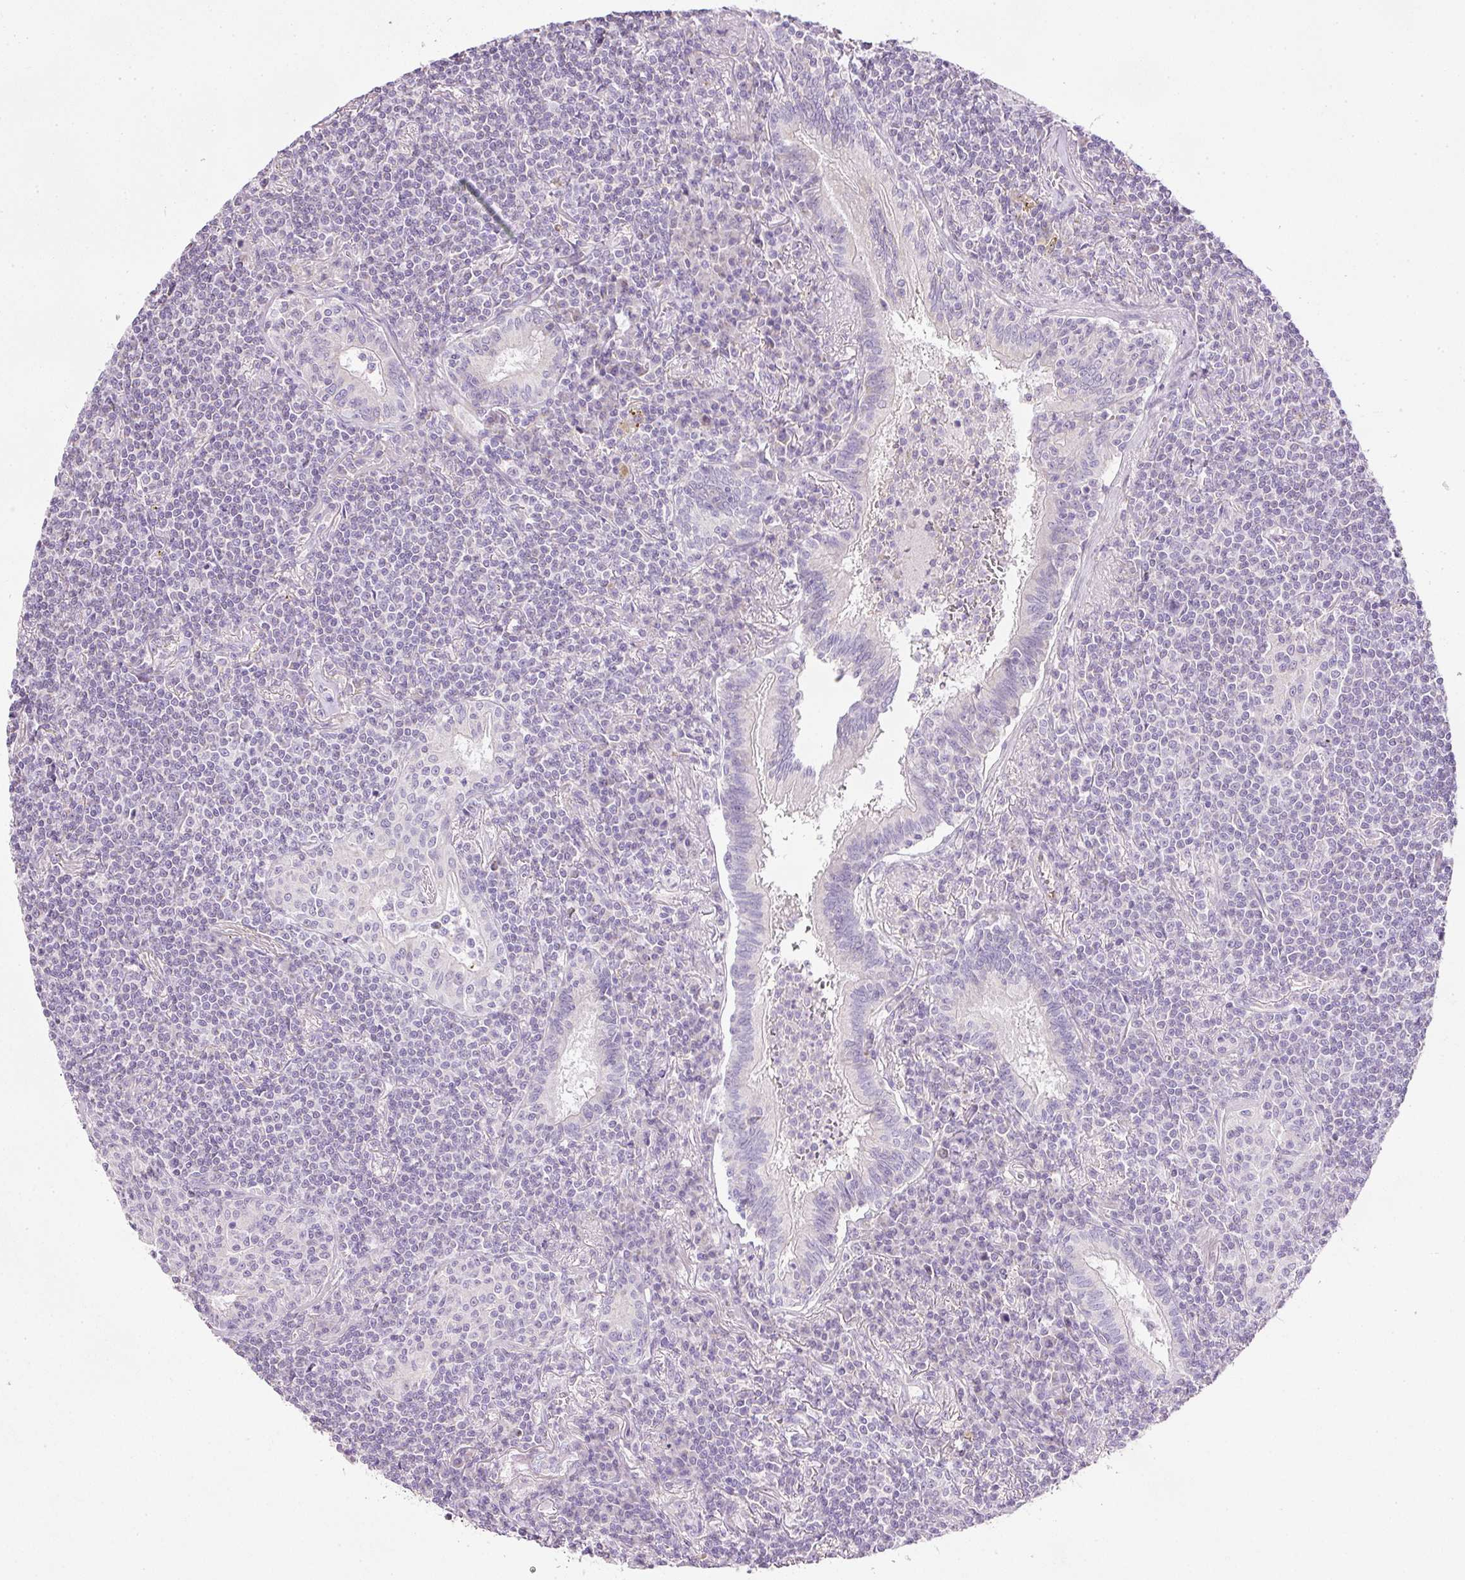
{"staining": {"intensity": "negative", "quantity": "none", "location": "none"}, "tissue": "lymphoma", "cell_type": "Tumor cells", "image_type": "cancer", "snomed": [{"axis": "morphology", "description": "Malignant lymphoma, non-Hodgkin's type, Low grade"}, {"axis": "topography", "description": "Lung"}], "caption": "Immunohistochemistry histopathology image of low-grade malignant lymphoma, non-Hodgkin's type stained for a protein (brown), which displays no staining in tumor cells. (Stains: DAB immunohistochemistry (IHC) with hematoxylin counter stain, Microscopy: brightfield microscopy at high magnification).", "gene": "KPNA5", "patient": {"sex": "female", "age": 71}}